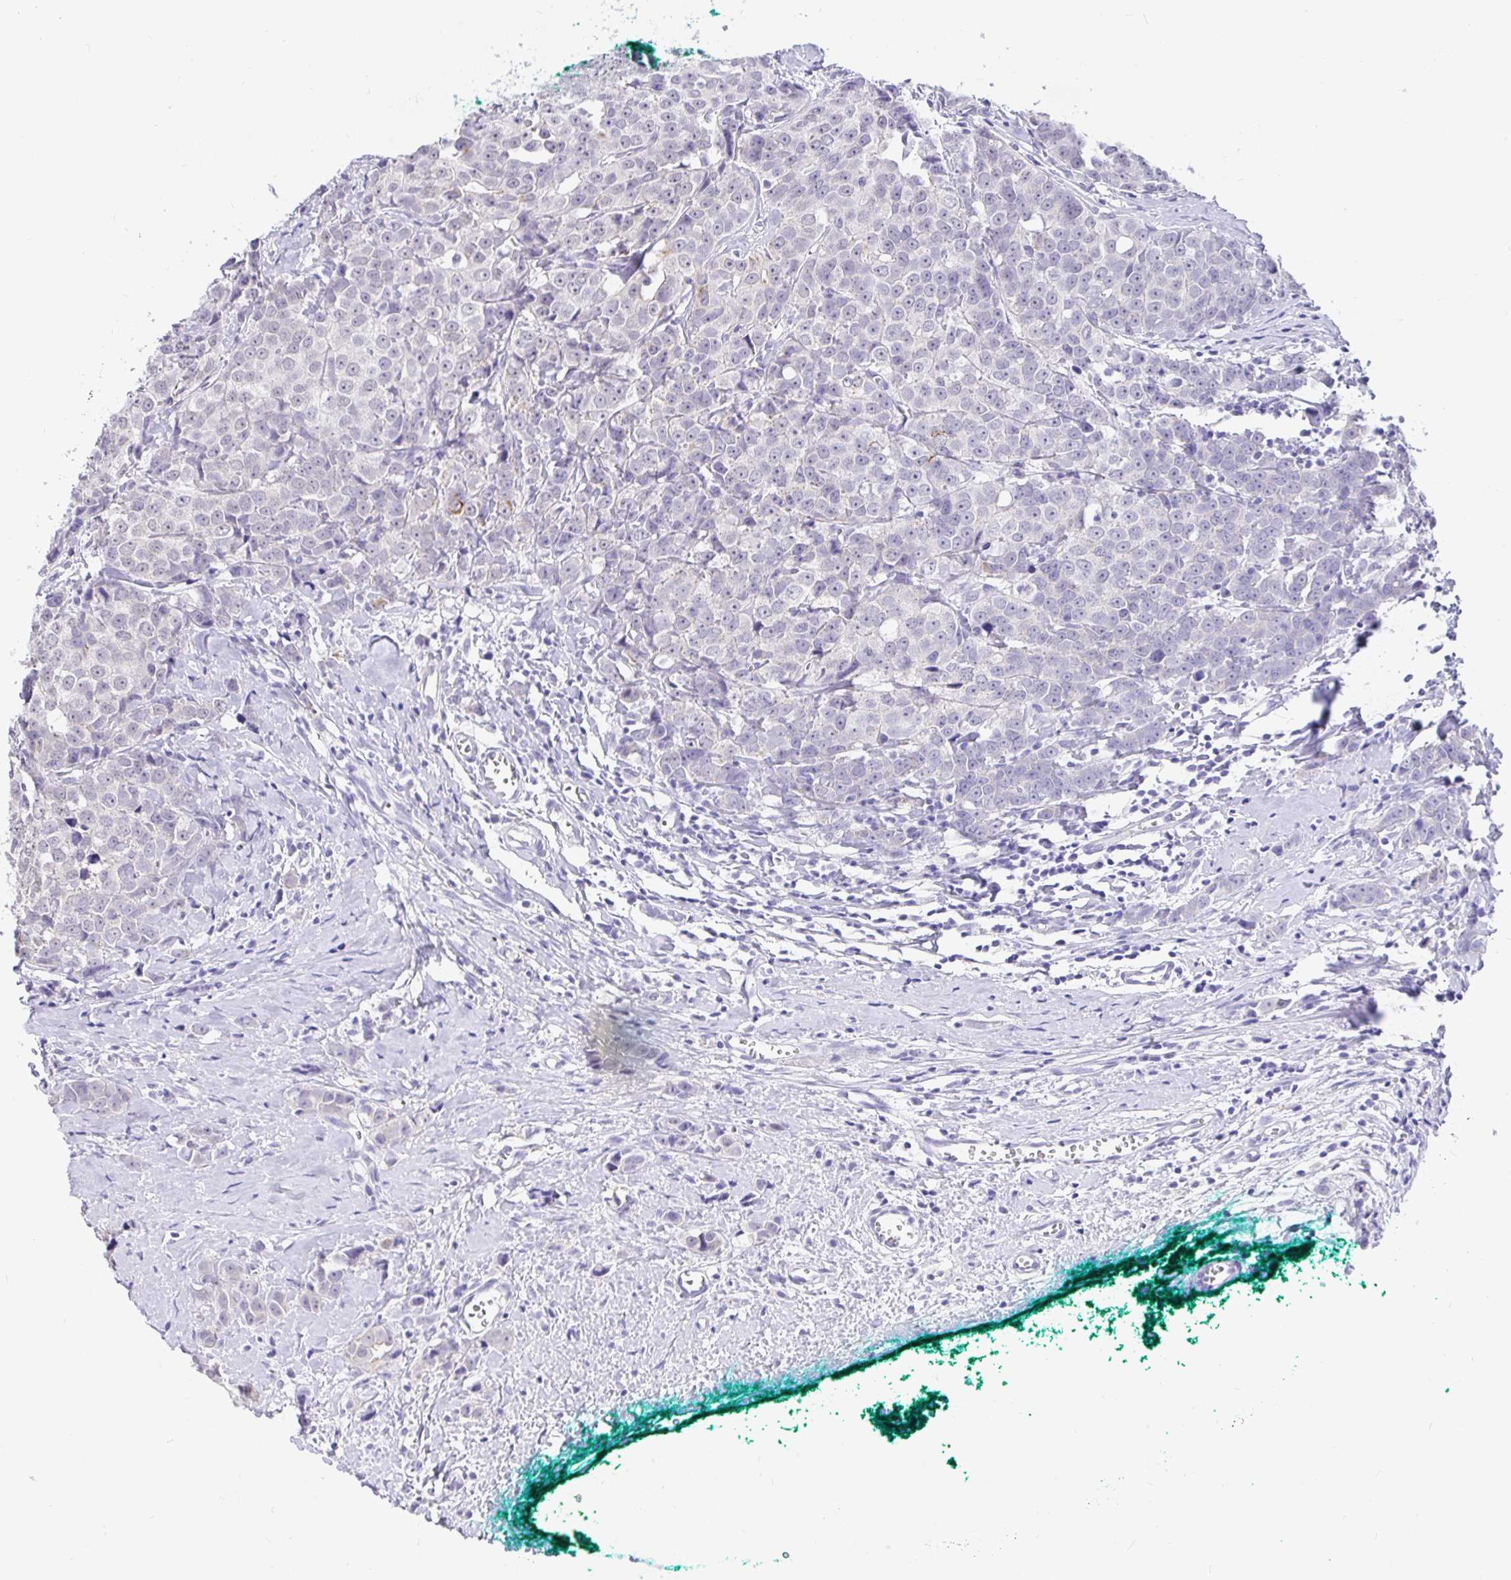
{"staining": {"intensity": "negative", "quantity": "none", "location": "none"}, "tissue": "breast cancer", "cell_type": "Tumor cells", "image_type": "cancer", "snomed": [{"axis": "morphology", "description": "Duct carcinoma"}, {"axis": "topography", "description": "Breast"}], "caption": "Breast cancer (infiltrating ductal carcinoma) stained for a protein using IHC displays no staining tumor cells.", "gene": "EZHIP", "patient": {"sex": "female", "age": 80}}